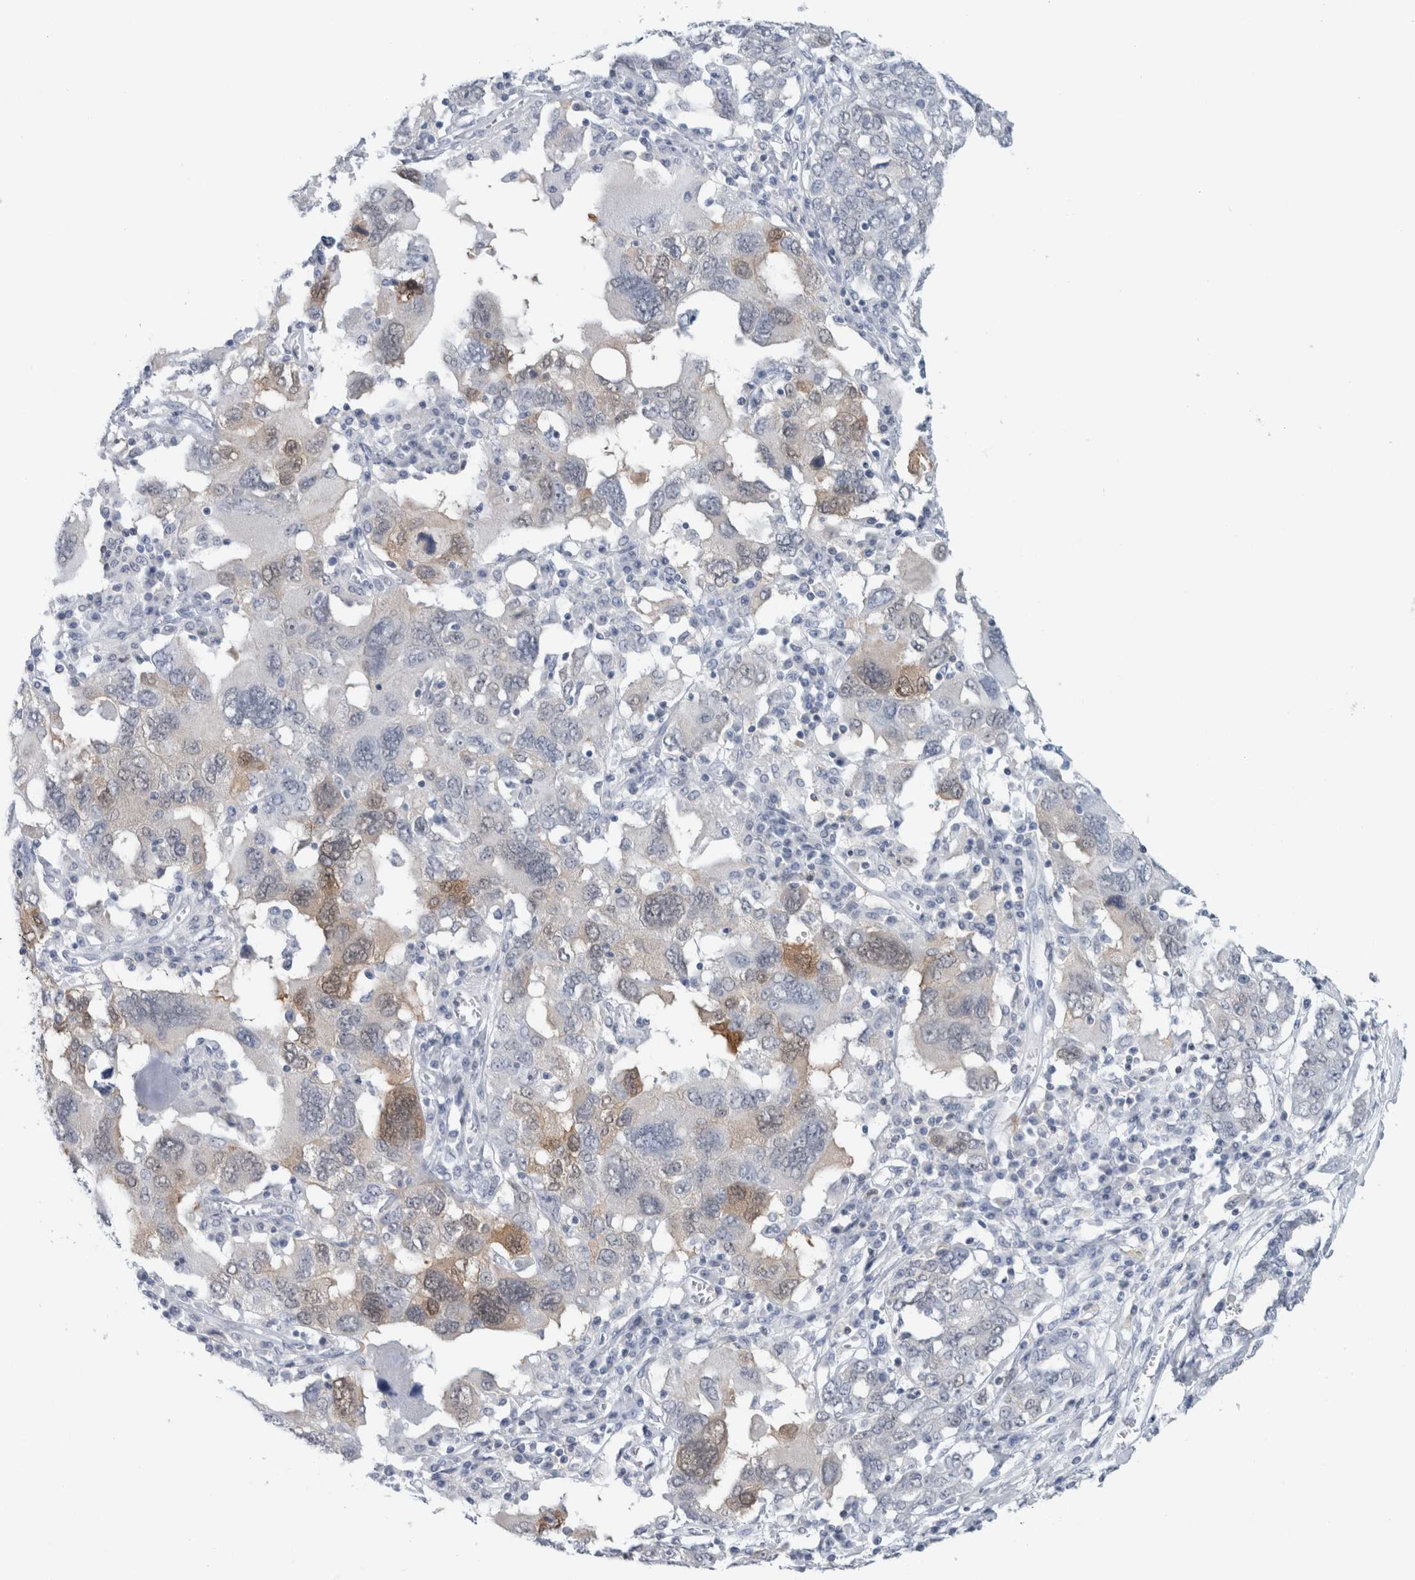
{"staining": {"intensity": "weak", "quantity": "<25%", "location": "cytoplasmic/membranous"}, "tissue": "ovarian cancer", "cell_type": "Tumor cells", "image_type": "cancer", "snomed": [{"axis": "morphology", "description": "Carcinoma, endometroid"}, {"axis": "topography", "description": "Ovary"}], "caption": "IHC of ovarian cancer (endometroid carcinoma) reveals no expression in tumor cells. (DAB immunohistochemistry, high magnification).", "gene": "CASP6", "patient": {"sex": "female", "age": 62}}